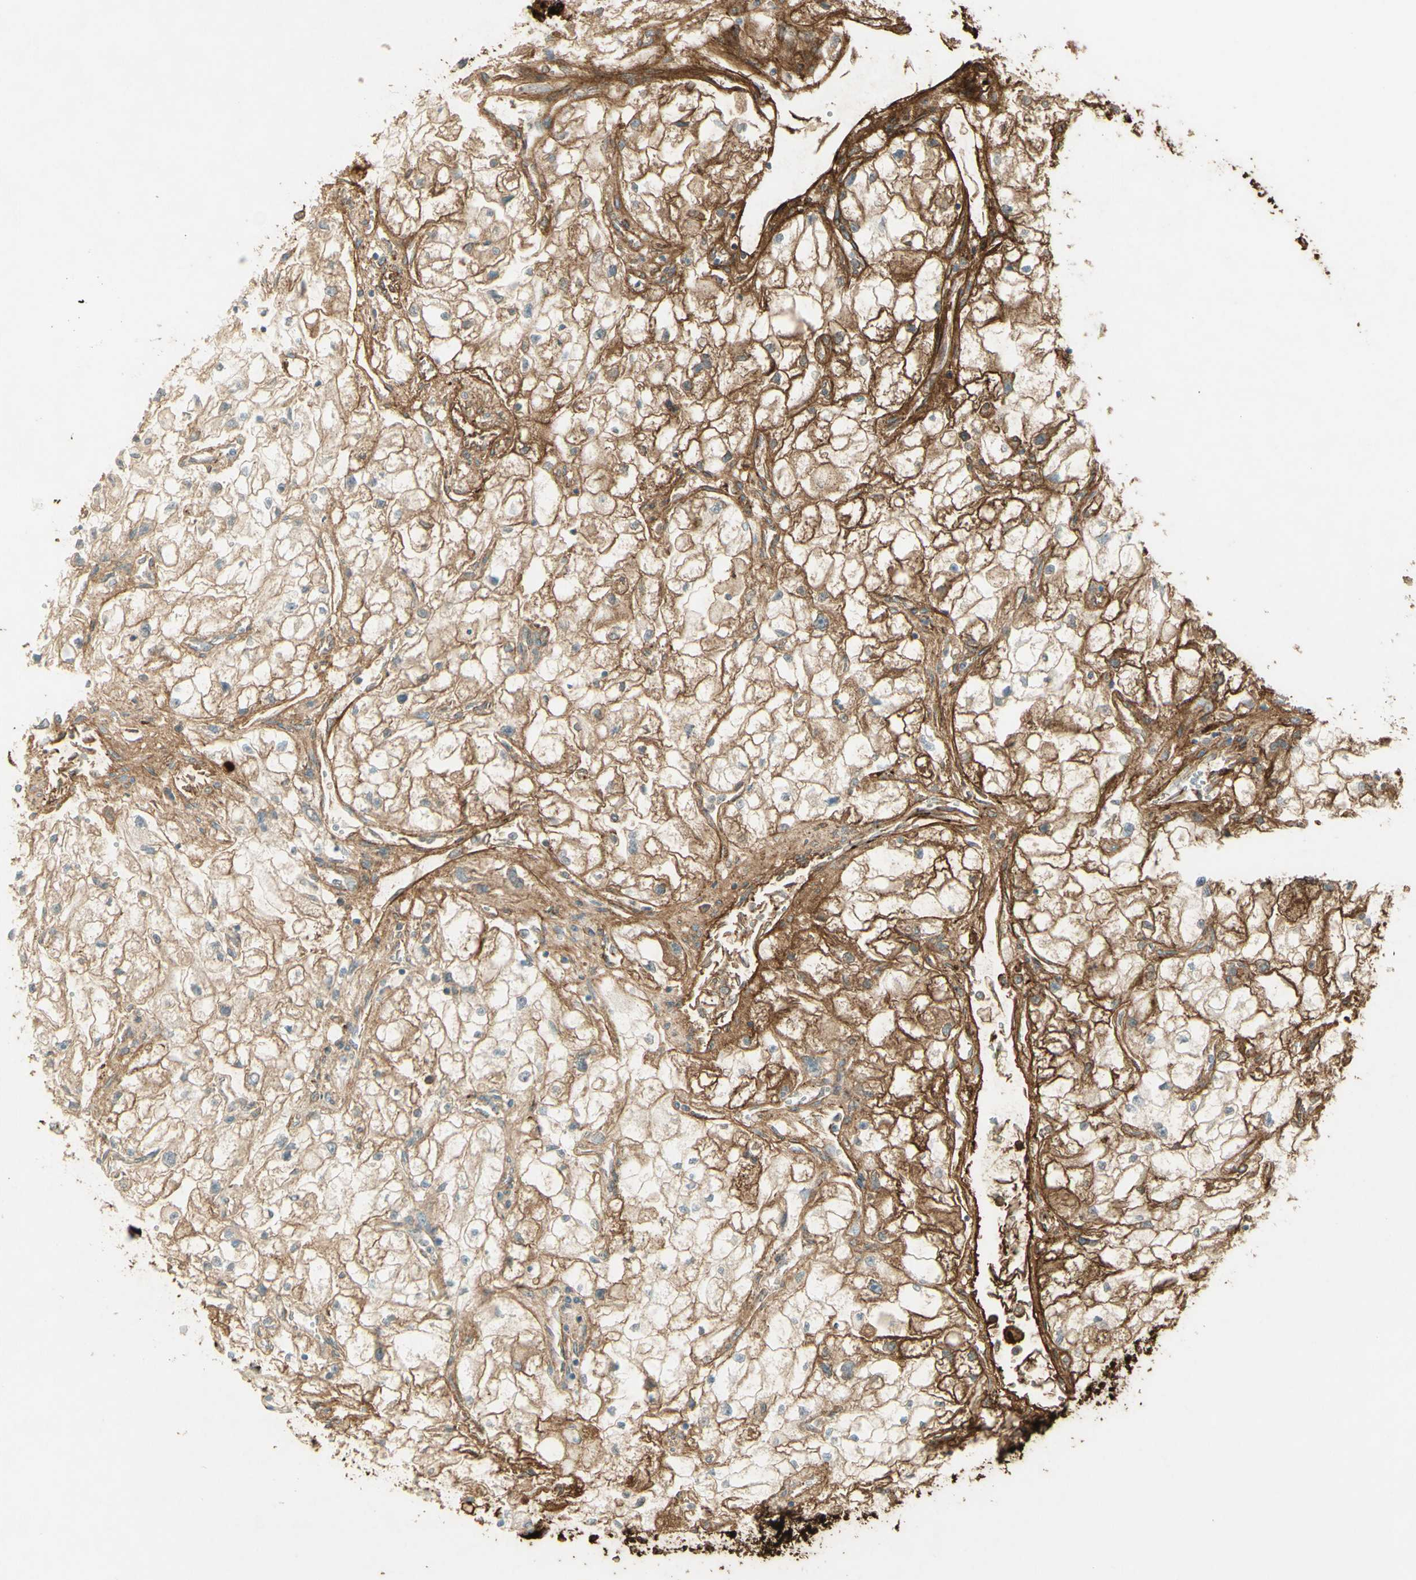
{"staining": {"intensity": "moderate", "quantity": ">75%", "location": "cytoplasmic/membranous"}, "tissue": "renal cancer", "cell_type": "Tumor cells", "image_type": "cancer", "snomed": [{"axis": "morphology", "description": "Adenocarcinoma, NOS"}, {"axis": "topography", "description": "Kidney"}], "caption": "Immunohistochemistry image of human adenocarcinoma (renal) stained for a protein (brown), which shows medium levels of moderate cytoplasmic/membranous positivity in approximately >75% of tumor cells.", "gene": "TNN", "patient": {"sex": "female", "age": 70}}